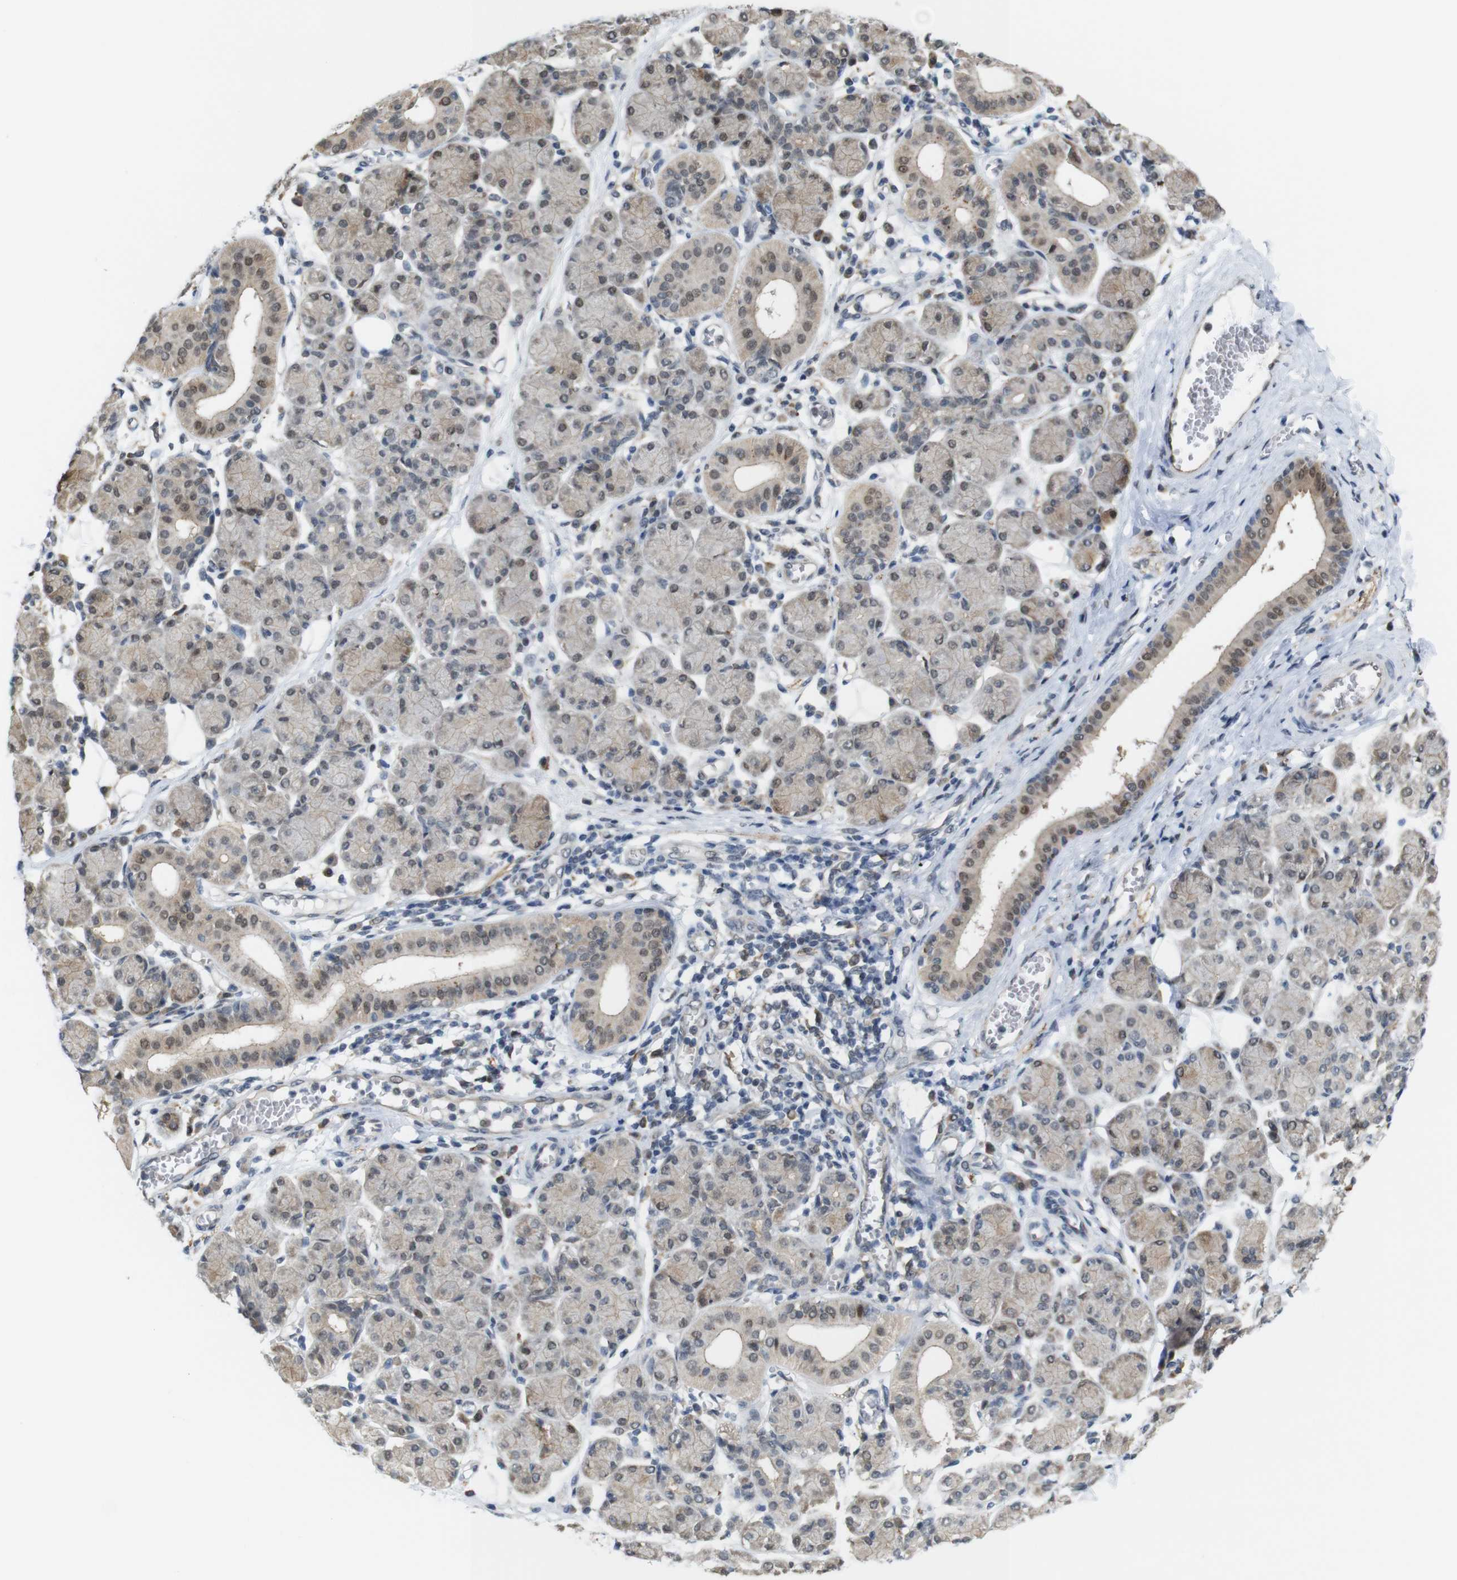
{"staining": {"intensity": "moderate", "quantity": ">75%", "location": "cytoplasmic/membranous,nuclear"}, "tissue": "salivary gland", "cell_type": "Glandular cells", "image_type": "normal", "snomed": [{"axis": "morphology", "description": "Normal tissue, NOS"}, {"axis": "morphology", "description": "Inflammation, NOS"}, {"axis": "topography", "description": "Lymph node"}, {"axis": "topography", "description": "Salivary gland"}], "caption": "About >75% of glandular cells in normal salivary gland display moderate cytoplasmic/membranous,nuclear protein positivity as visualized by brown immunohistochemical staining.", "gene": "PNMA8A", "patient": {"sex": "male", "age": 3}}